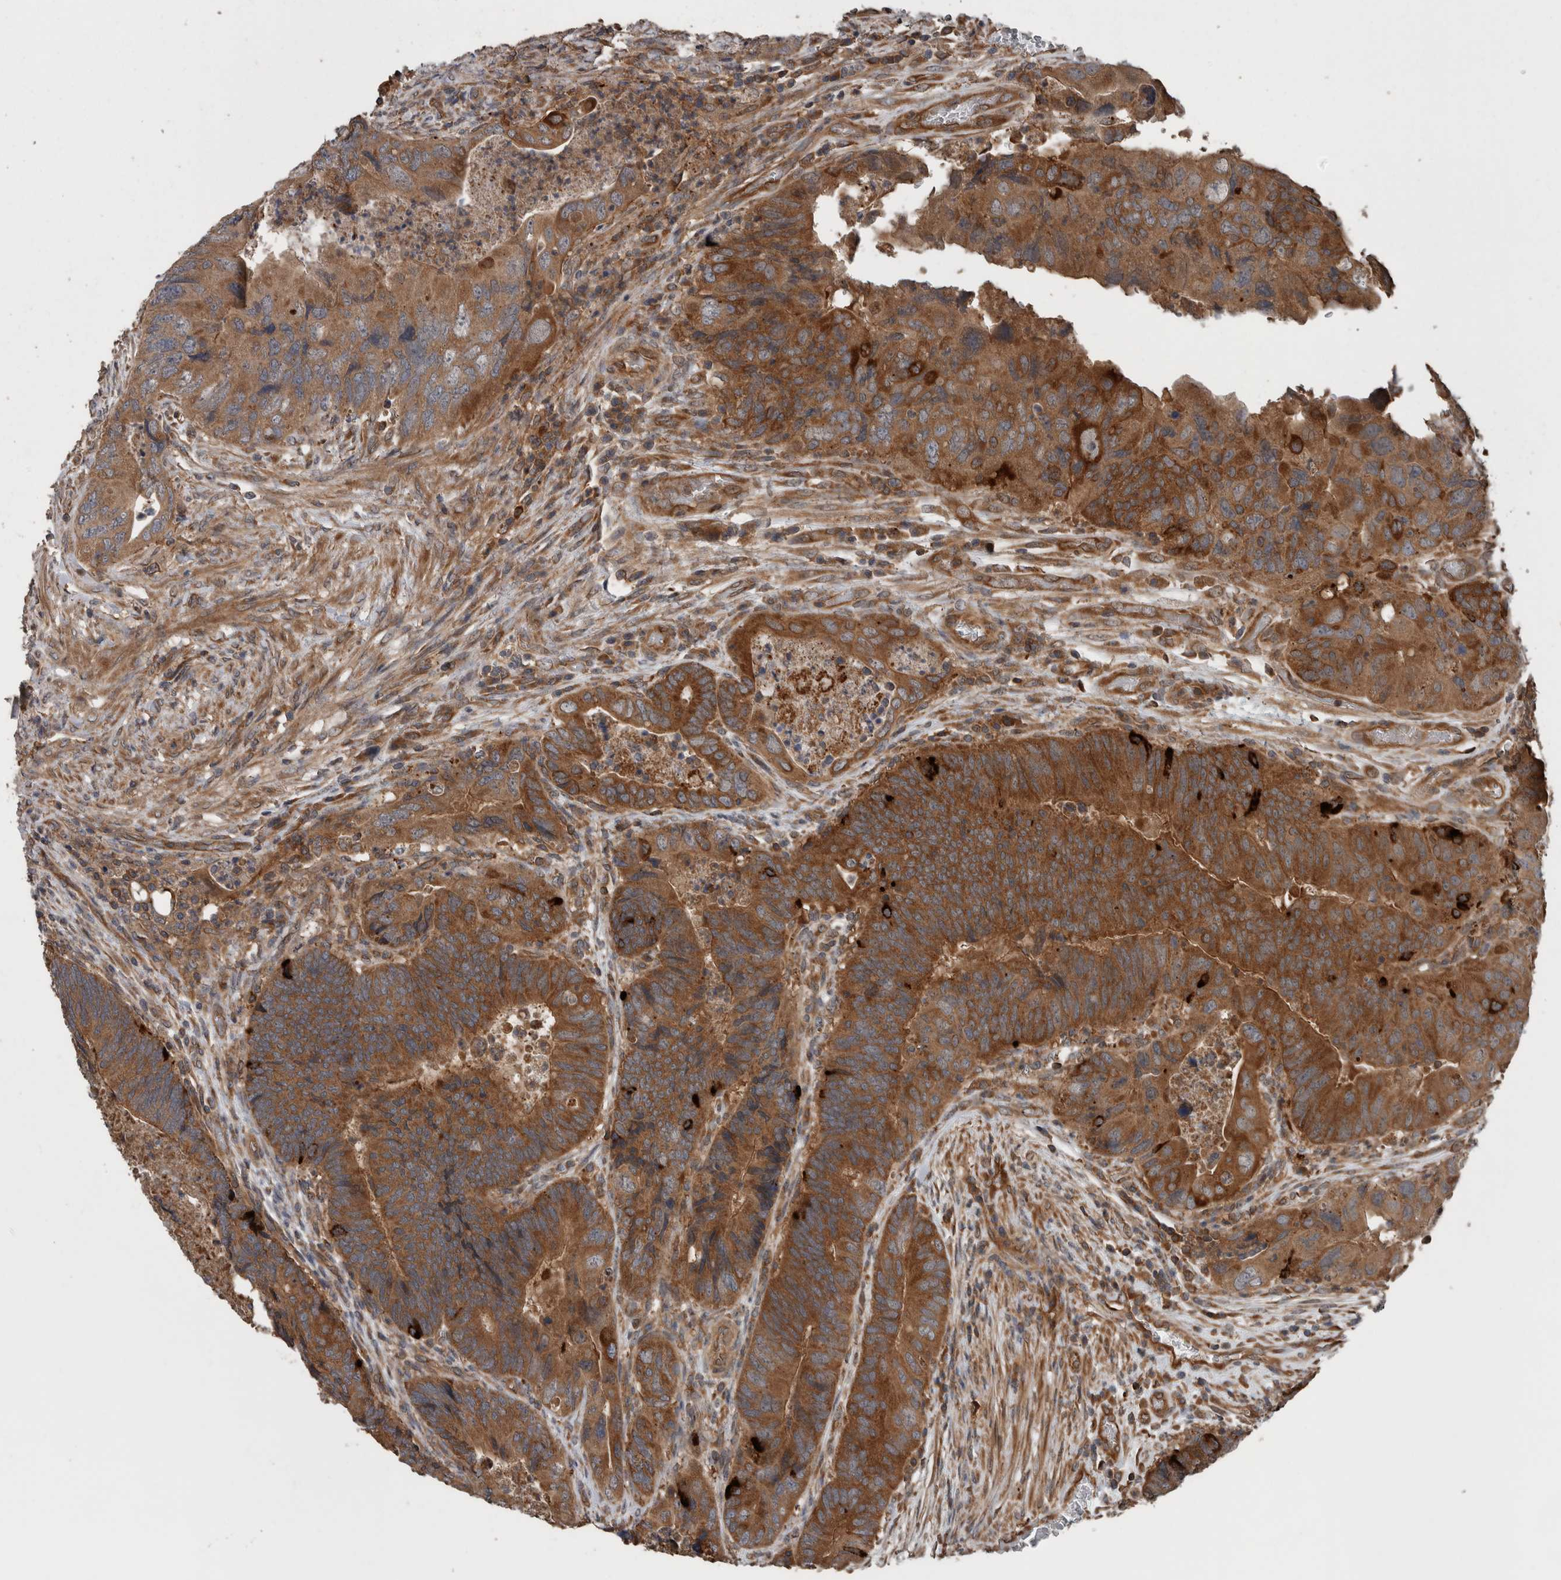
{"staining": {"intensity": "moderate", "quantity": ">75%", "location": "cytoplasmic/membranous"}, "tissue": "colorectal cancer", "cell_type": "Tumor cells", "image_type": "cancer", "snomed": [{"axis": "morphology", "description": "Adenocarcinoma, NOS"}, {"axis": "topography", "description": "Rectum"}], "caption": "Colorectal cancer stained with DAB IHC shows medium levels of moderate cytoplasmic/membranous expression in about >75% of tumor cells.", "gene": "RIOK3", "patient": {"sex": "male", "age": 63}}